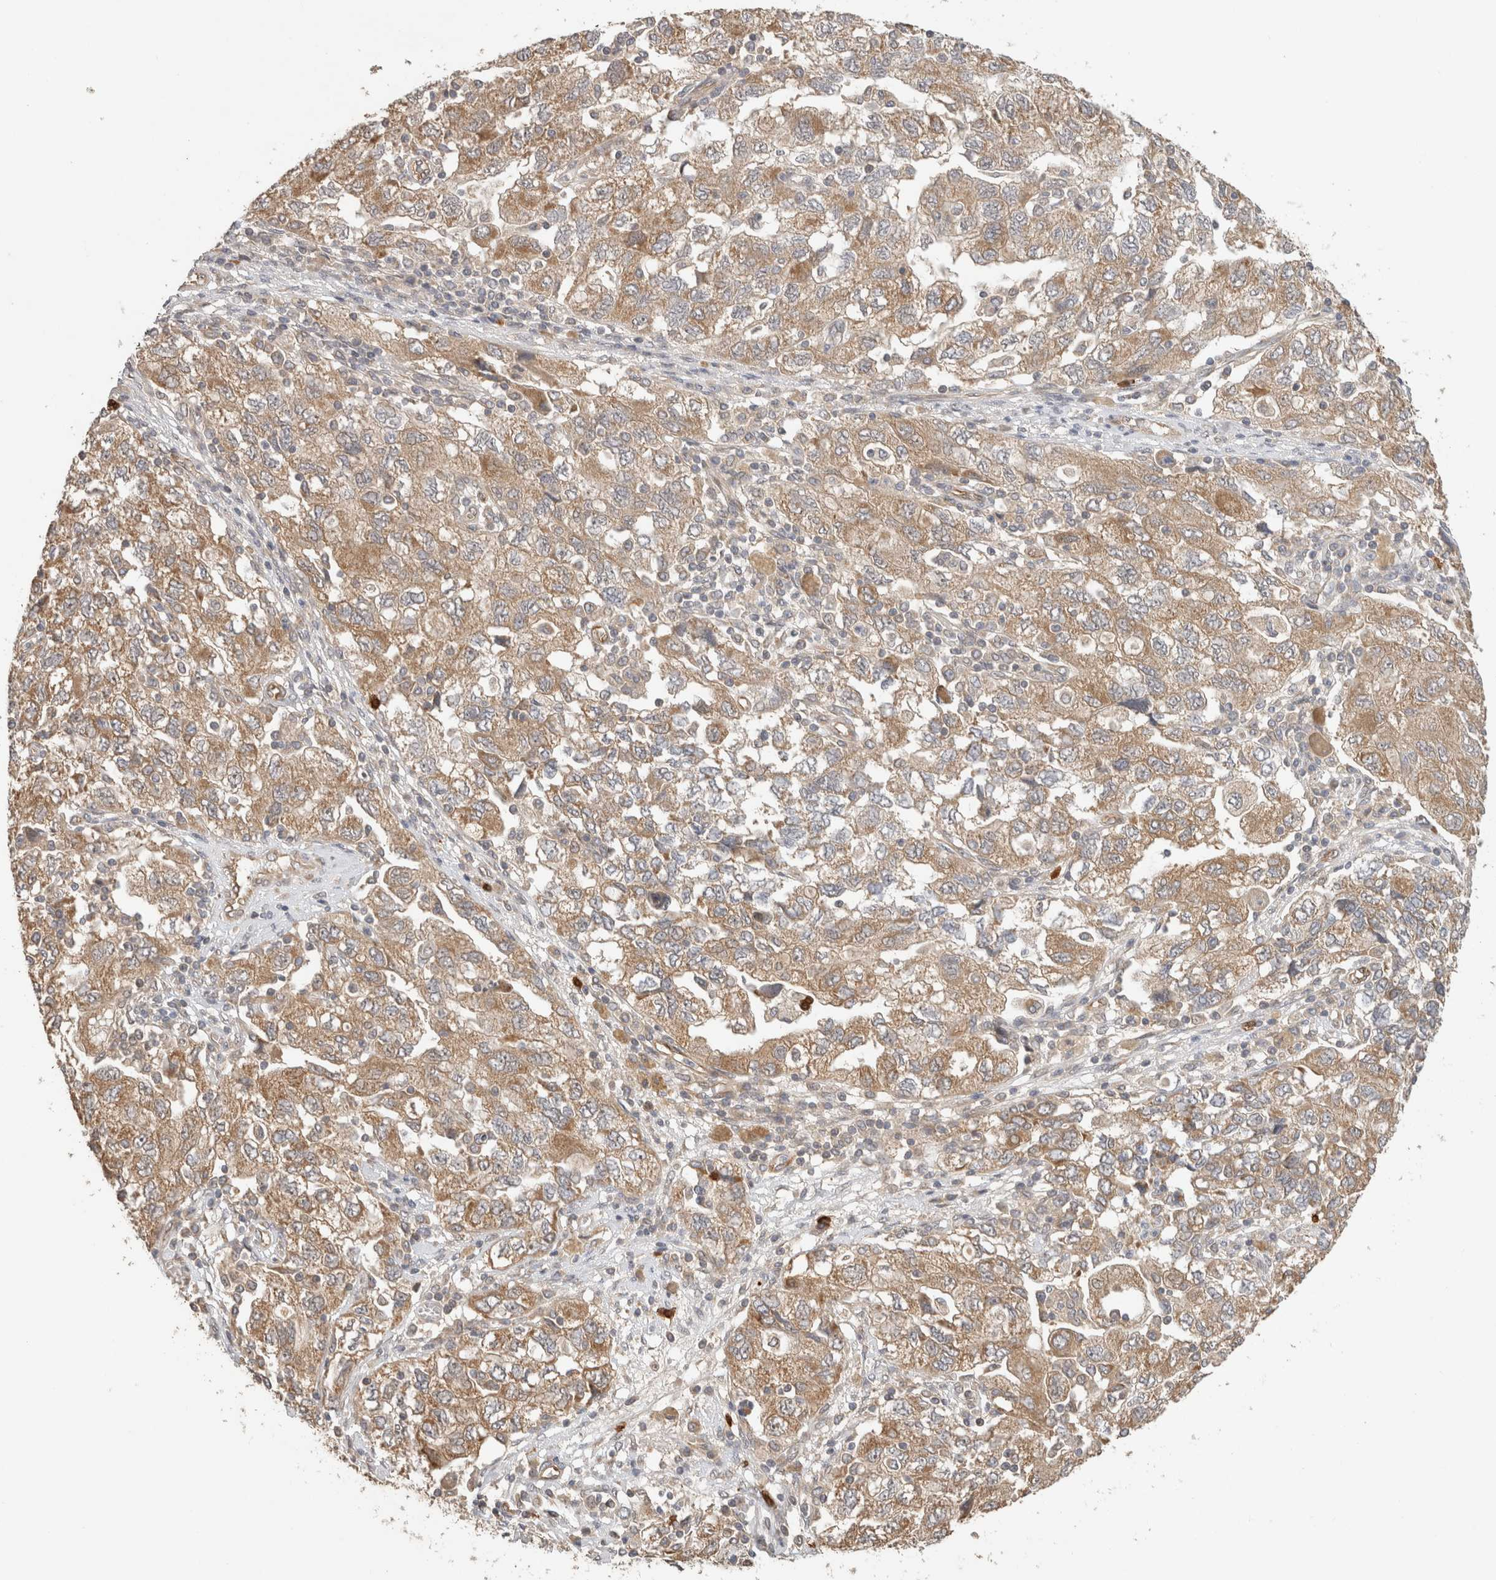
{"staining": {"intensity": "moderate", "quantity": ">75%", "location": "cytoplasmic/membranous"}, "tissue": "ovarian cancer", "cell_type": "Tumor cells", "image_type": "cancer", "snomed": [{"axis": "morphology", "description": "Carcinoma, NOS"}, {"axis": "morphology", "description": "Cystadenocarcinoma, serous, NOS"}, {"axis": "topography", "description": "Ovary"}], "caption": "Protein staining of ovarian cancer tissue displays moderate cytoplasmic/membranous staining in about >75% of tumor cells. The protein is shown in brown color, while the nuclei are stained blue.", "gene": "PUM1", "patient": {"sex": "female", "age": 69}}